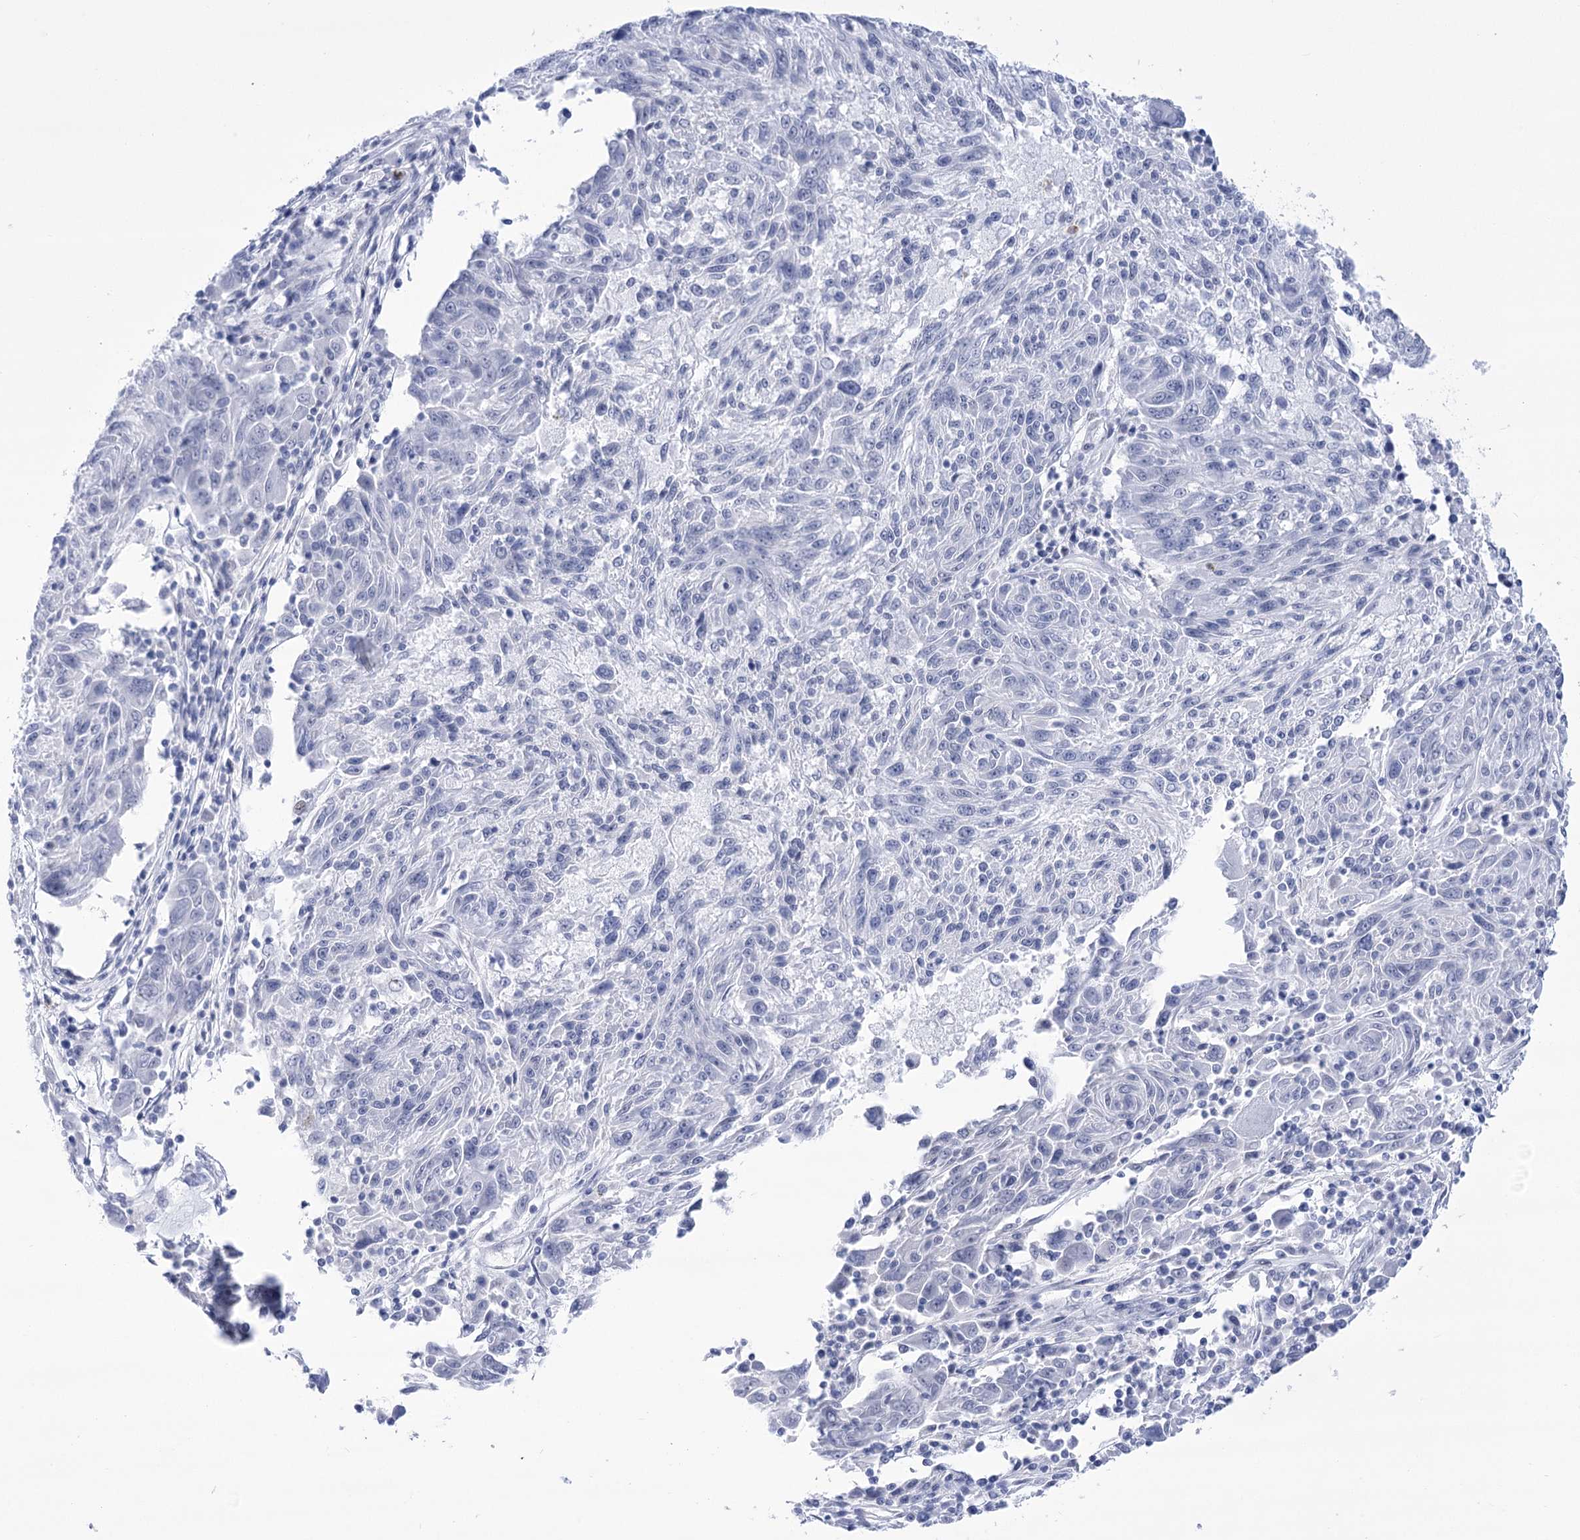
{"staining": {"intensity": "negative", "quantity": "none", "location": "none"}, "tissue": "melanoma", "cell_type": "Tumor cells", "image_type": "cancer", "snomed": [{"axis": "morphology", "description": "Malignant melanoma, NOS"}, {"axis": "topography", "description": "Skin"}], "caption": "An image of malignant melanoma stained for a protein displays no brown staining in tumor cells. (DAB (3,3'-diaminobenzidine) IHC, high magnification).", "gene": "HORMAD1", "patient": {"sex": "male", "age": 53}}